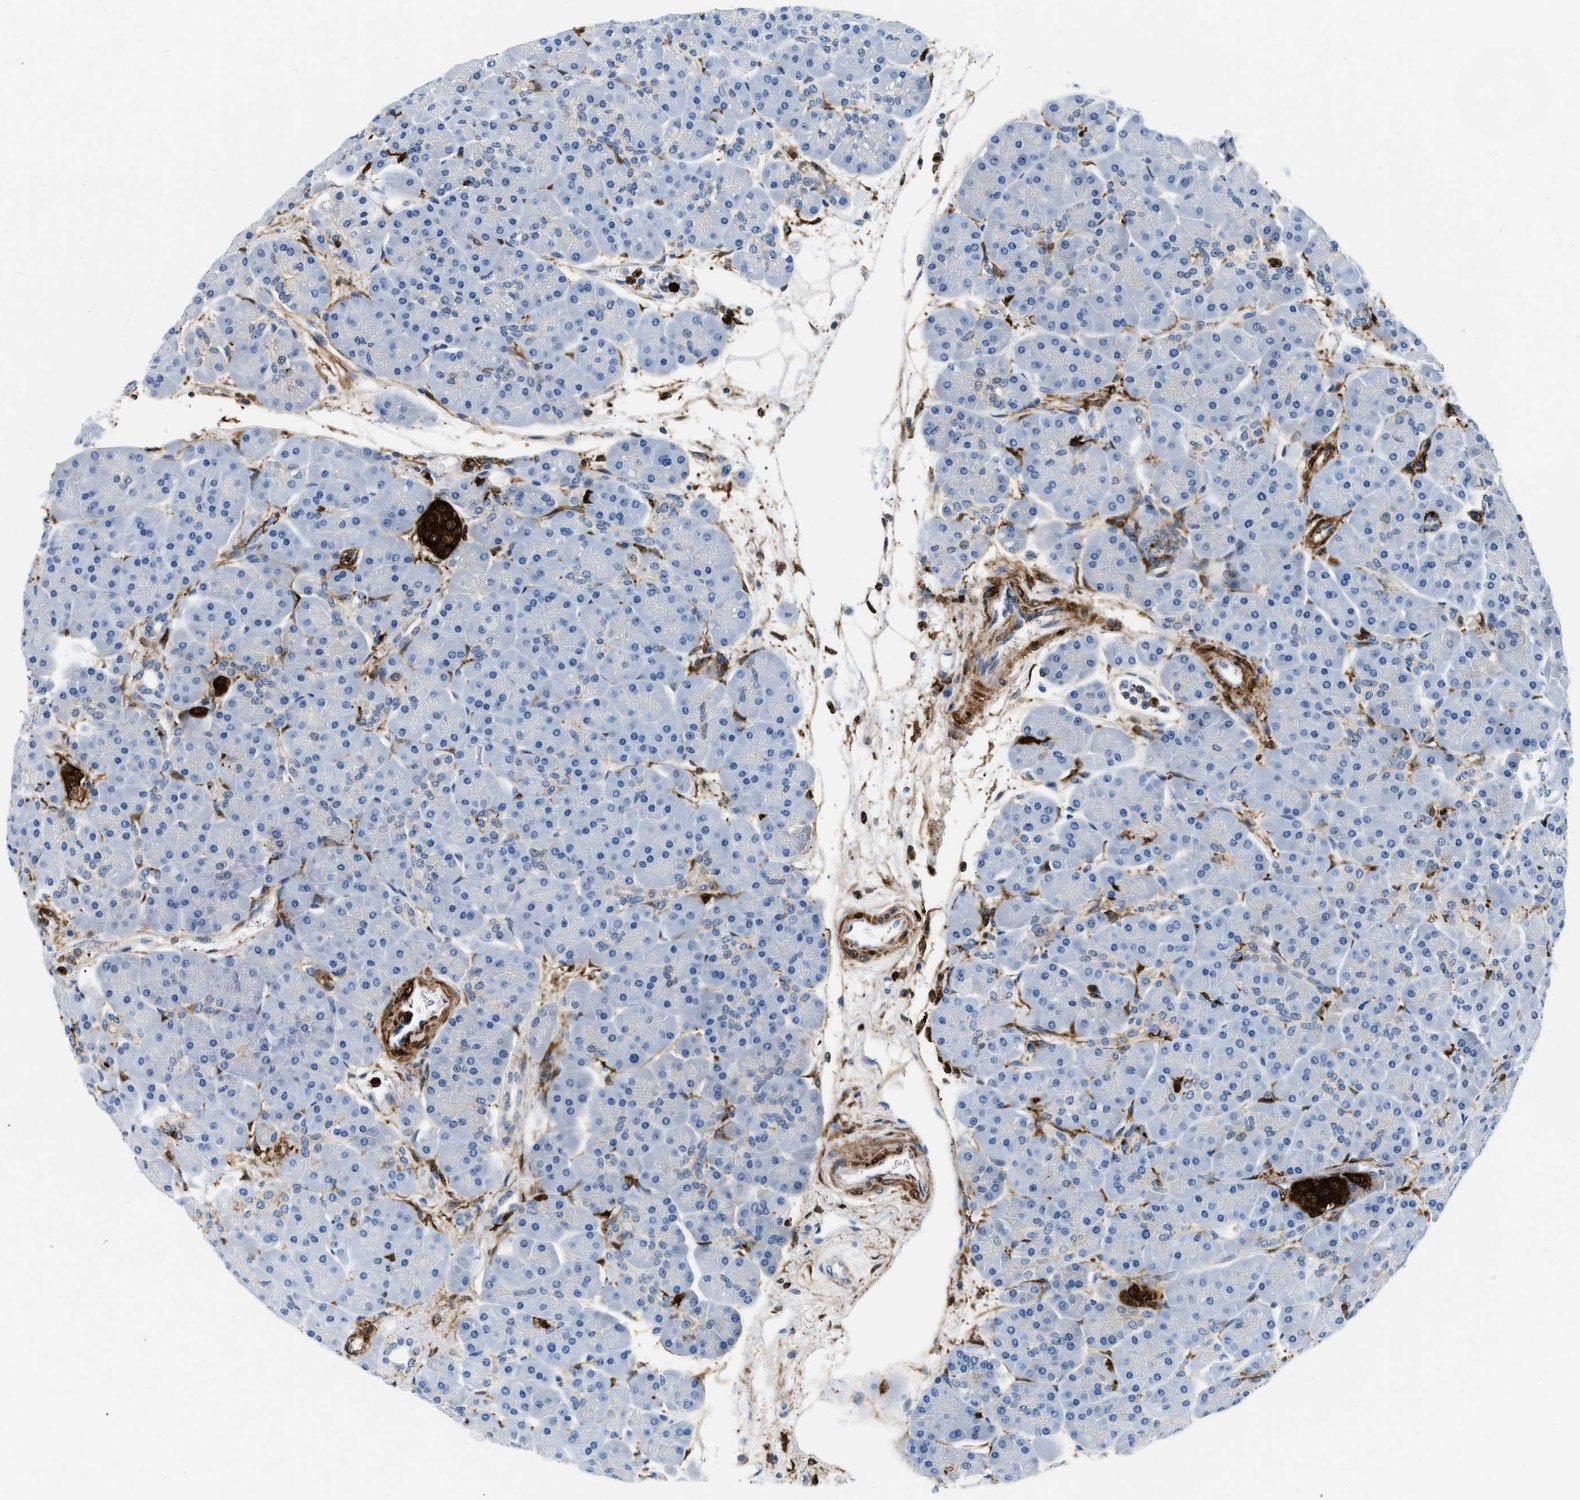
{"staining": {"intensity": "moderate", "quantity": "<25%", "location": "cytoplasmic/membranous"}, "tissue": "pancreas", "cell_type": "Exocrine glandular cells", "image_type": "normal", "snomed": [{"axis": "morphology", "description": "Normal tissue, NOS"}, {"axis": "topography", "description": "Pancreas"}], "caption": "Protein positivity by immunohistochemistry displays moderate cytoplasmic/membranous positivity in approximately <25% of exocrine glandular cells in normal pancreas. Nuclei are stained in blue.", "gene": "GSN", "patient": {"sex": "male", "age": 66}}